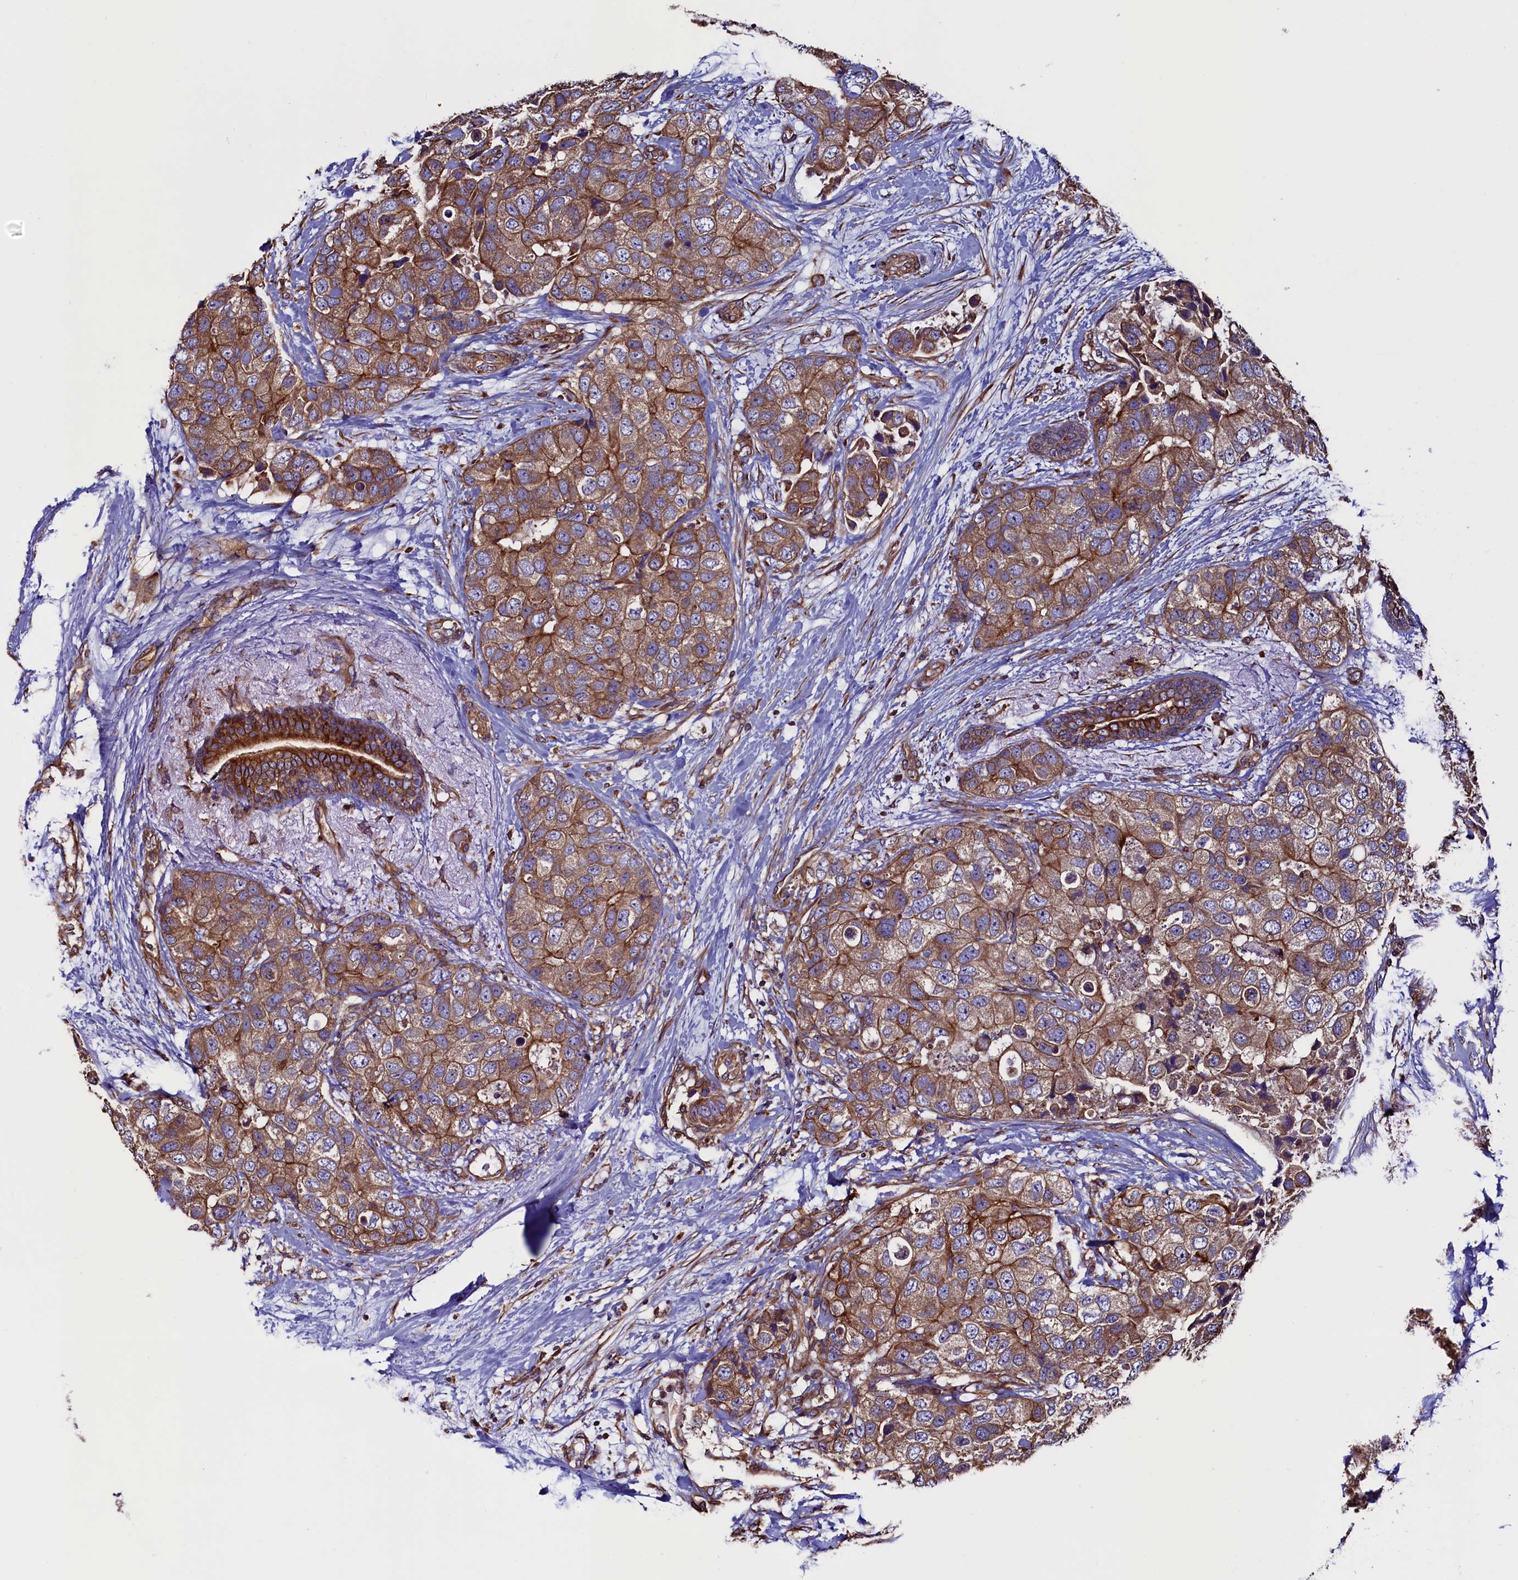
{"staining": {"intensity": "moderate", "quantity": ">75%", "location": "cytoplasmic/membranous"}, "tissue": "breast cancer", "cell_type": "Tumor cells", "image_type": "cancer", "snomed": [{"axis": "morphology", "description": "Duct carcinoma"}, {"axis": "topography", "description": "Breast"}], "caption": "A high-resolution photomicrograph shows immunohistochemistry staining of breast cancer (invasive ductal carcinoma), which reveals moderate cytoplasmic/membranous expression in approximately >75% of tumor cells.", "gene": "ATXN2L", "patient": {"sex": "female", "age": 62}}